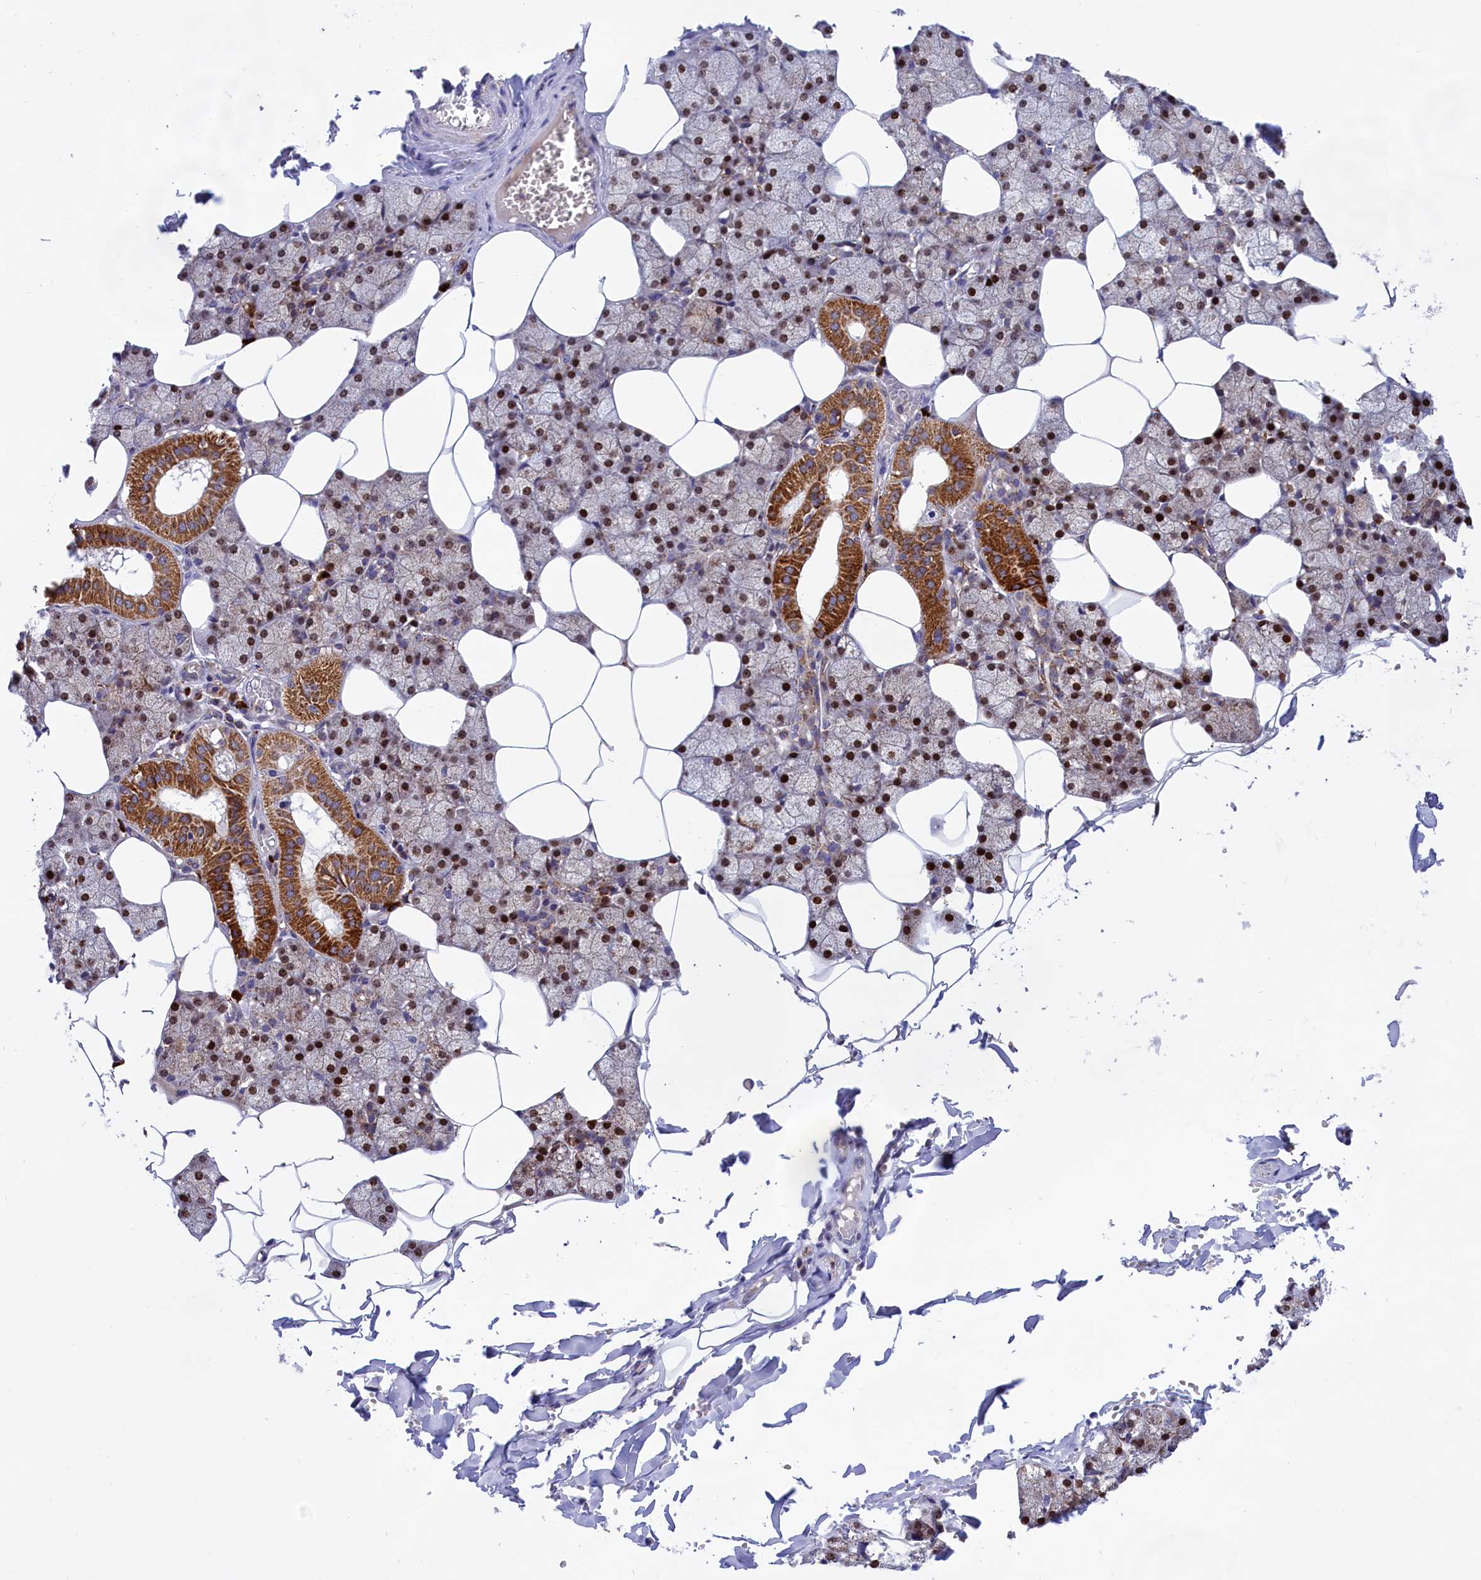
{"staining": {"intensity": "moderate", "quantity": ">75%", "location": "cytoplasmic/membranous,nuclear"}, "tissue": "salivary gland", "cell_type": "Glandular cells", "image_type": "normal", "snomed": [{"axis": "morphology", "description": "Normal tissue, NOS"}, {"axis": "topography", "description": "Salivary gland"}], "caption": "Glandular cells demonstrate medium levels of moderate cytoplasmic/membranous,nuclear staining in about >75% of cells in unremarkable salivary gland.", "gene": "MPND", "patient": {"sex": "male", "age": 62}}